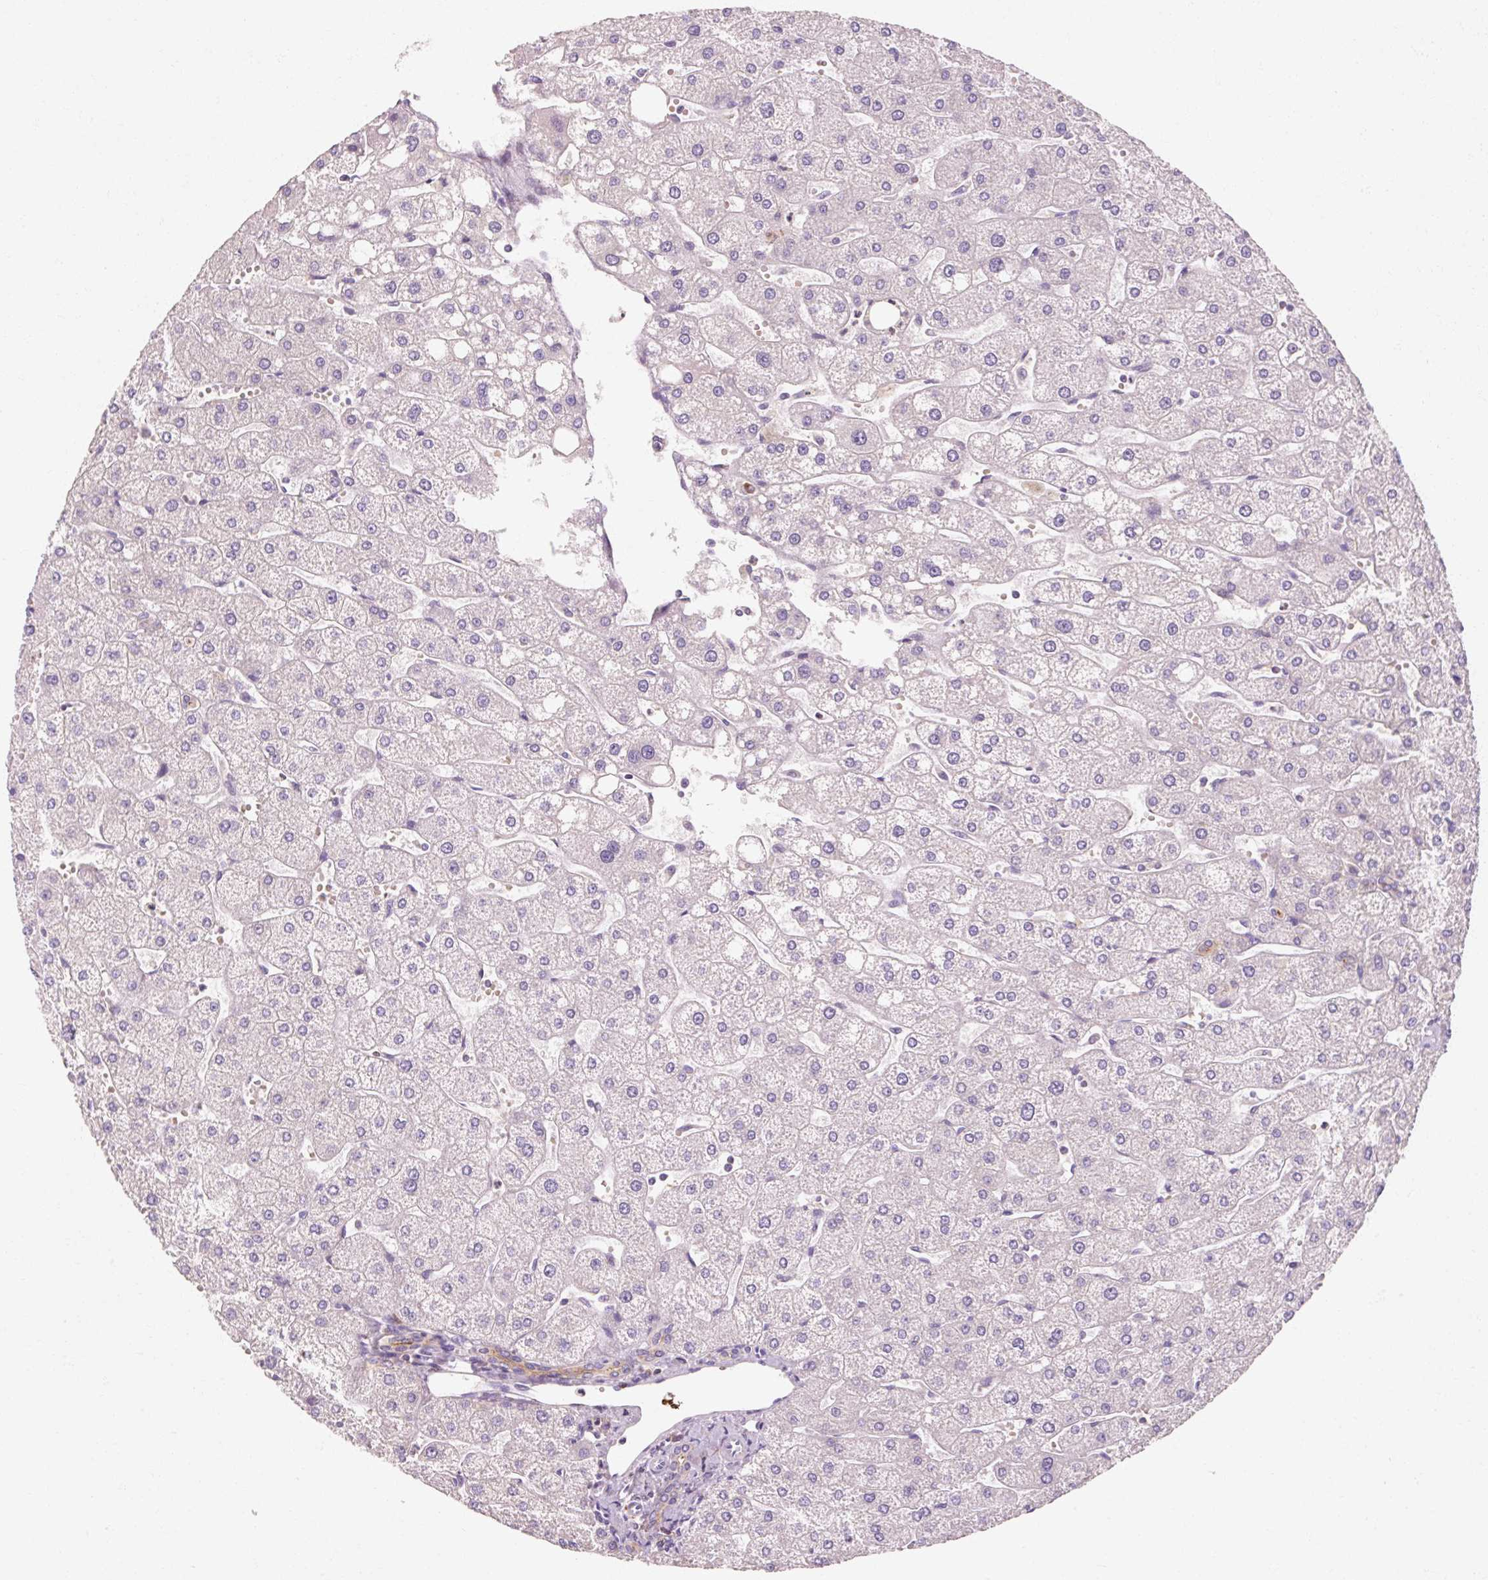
{"staining": {"intensity": "weak", "quantity": "25%-75%", "location": "cytoplasmic/membranous"}, "tissue": "liver", "cell_type": "Cholangiocytes", "image_type": "normal", "snomed": [{"axis": "morphology", "description": "Normal tissue, NOS"}, {"axis": "topography", "description": "Liver"}], "caption": "High-power microscopy captured an immunohistochemistry (IHC) image of normal liver, revealing weak cytoplasmic/membranous expression in approximately 25%-75% of cholangiocytes.", "gene": "OR8K1", "patient": {"sex": "male", "age": 67}}